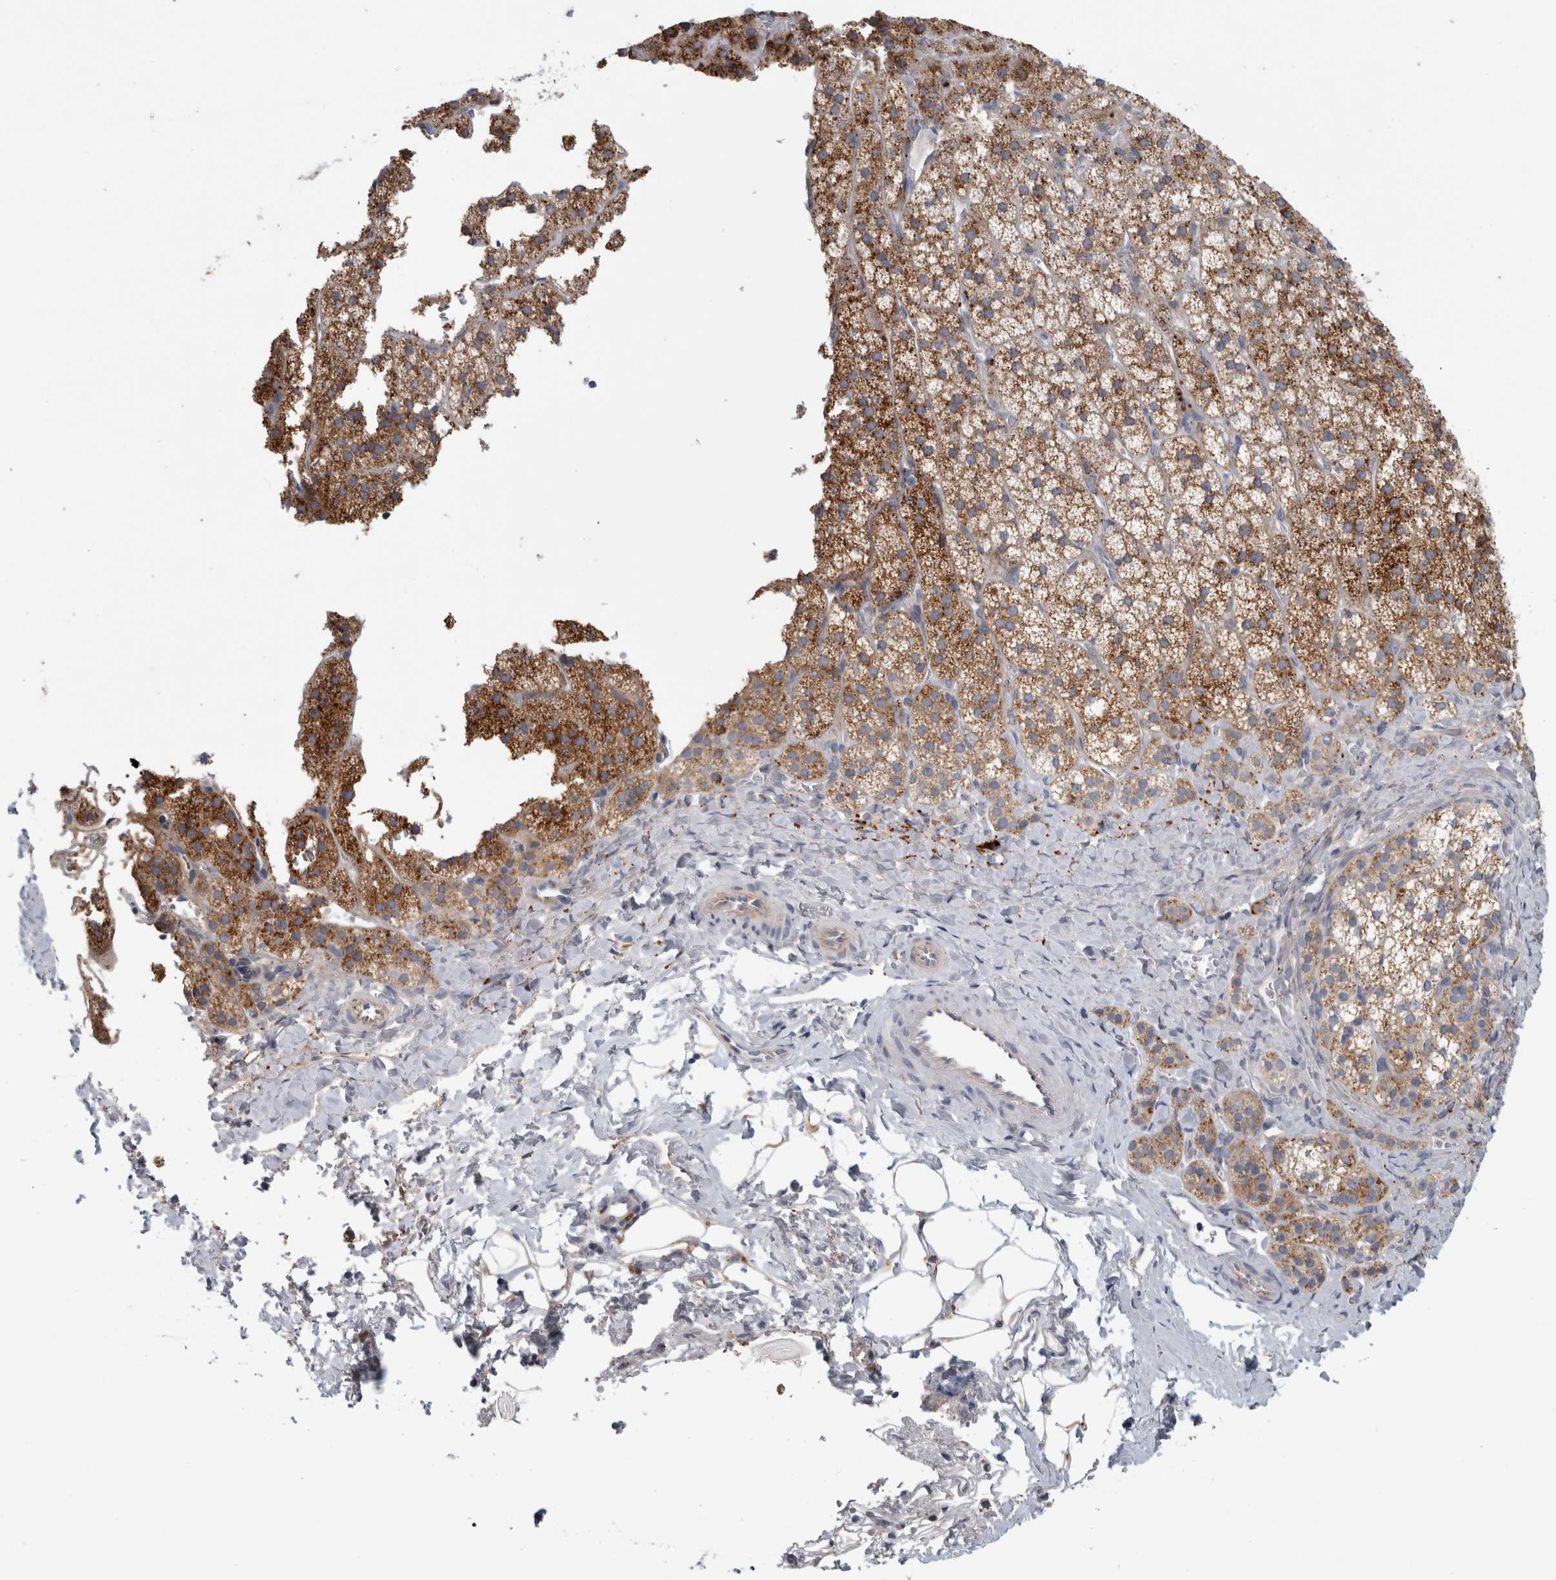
{"staining": {"intensity": "strong", "quantity": ">75%", "location": "cytoplasmic/membranous"}, "tissue": "adrenal gland", "cell_type": "Glandular cells", "image_type": "normal", "snomed": [{"axis": "morphology", "description": "Normal tissue, NOS"}, {"axis": "topography", "description": "Adrenal gland"}], "caption": "Immunohistochemical staining of unremarkable adrenal gland demonstrates strong cytoplasmic/membranous protein positivity in about >75% of glandular cells. Nuclei are stained in blue.", "gene": "ATXN2", "patient": {"sex": "female", "age": 44}}